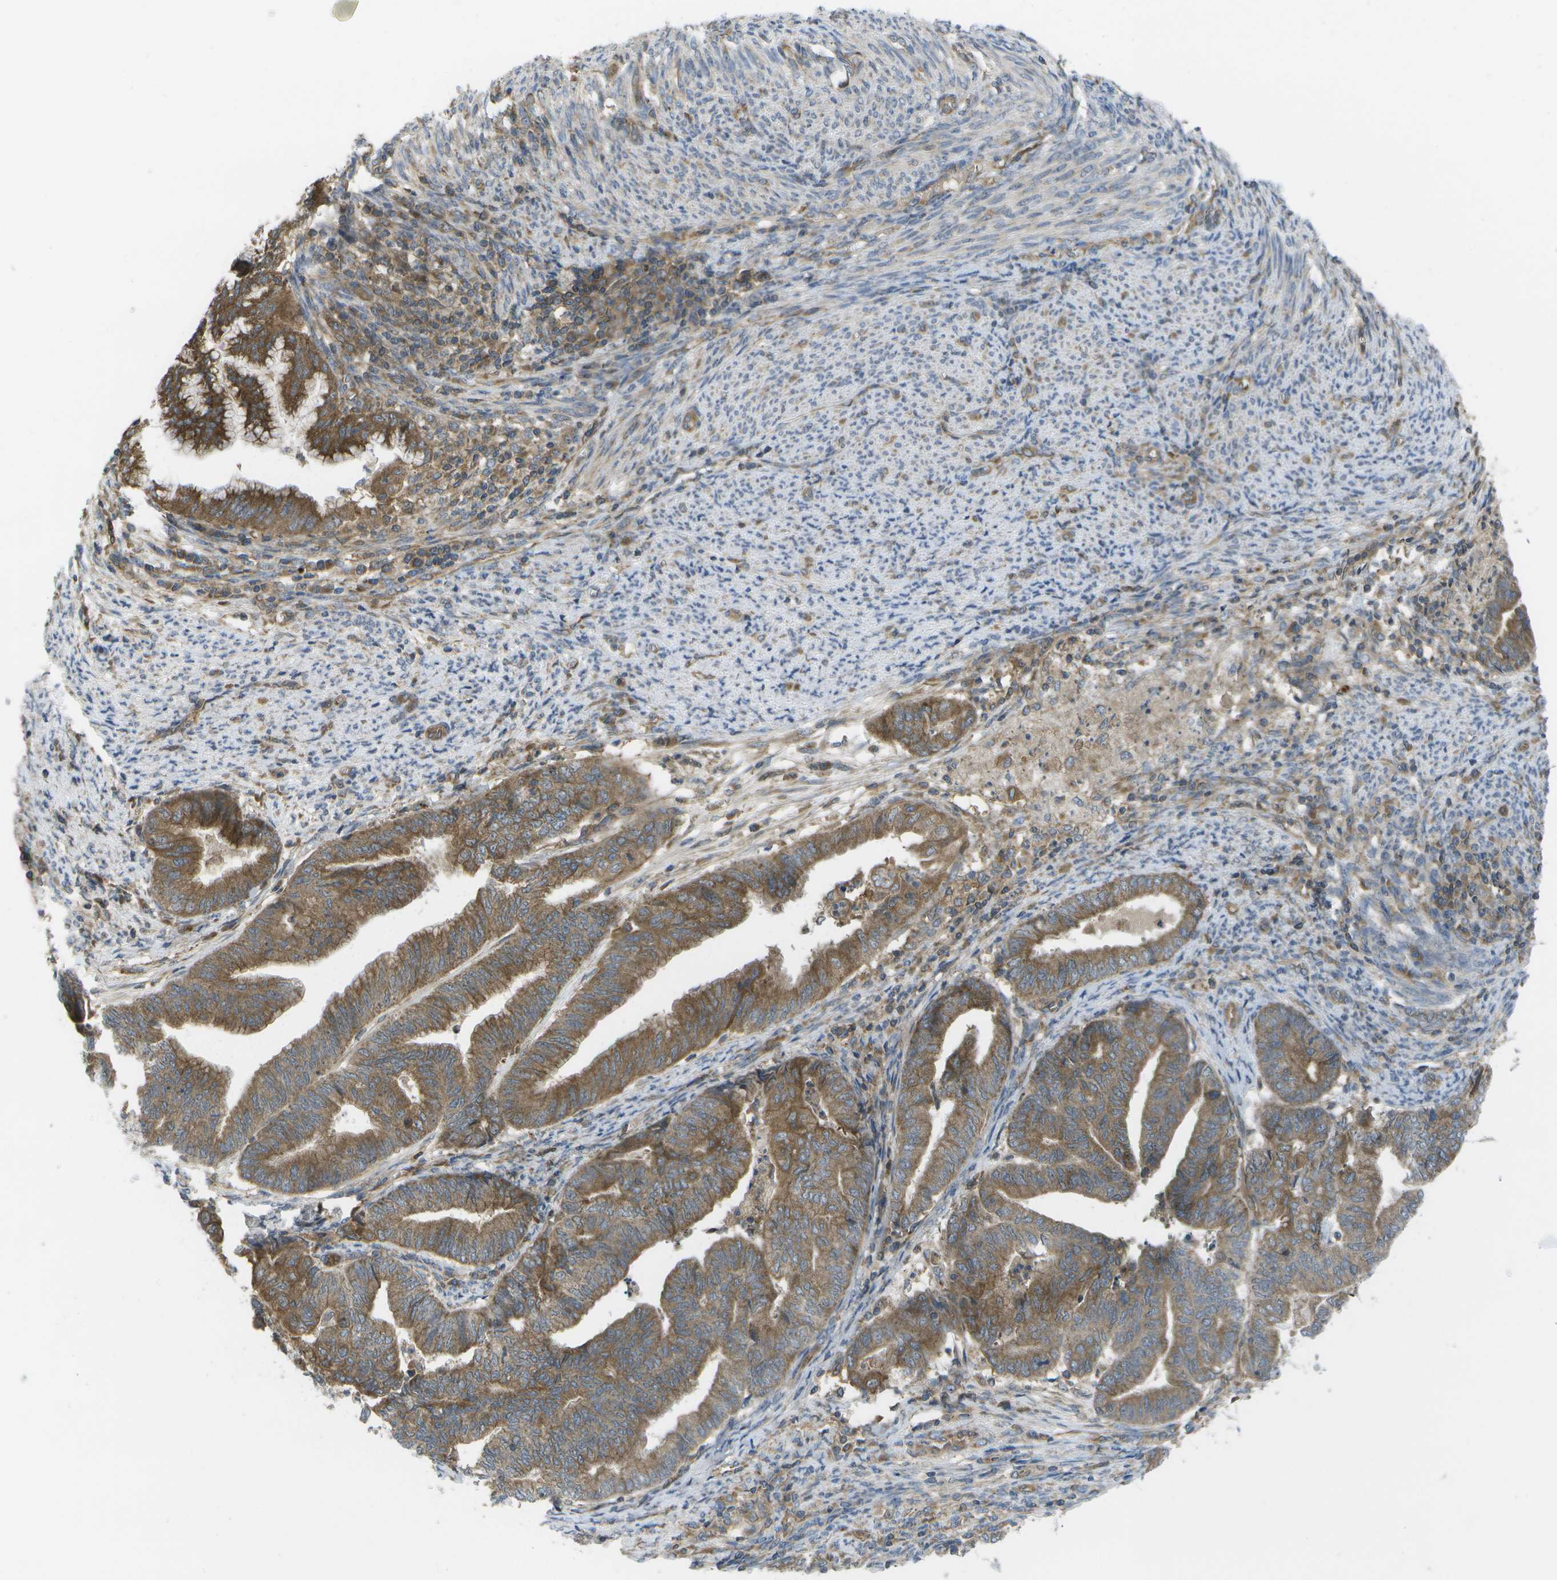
{"staining": {"intensity": "moderate", "quantity": ">75%", "location": "cytoplasmic/membranous"}, "tissue": "endometrial cancer", "cell_type": "Tumor cells", "image_type": "cancer", "snomed": [{"axis": "morphology", "description": "Adenocarcinoma, NOS"}, {"axis": "topography", "description": "Endometrium"}], "caption": "Immunohistochemistry of endometrial cancer (adenocarcinoma) demonstrates medium levels of moderate cytoplasmic/membranous expression in approximately >75% of tumor cells. Nuclei are stained in blue.", "gene": "DPM3", "patient": {"sex": "female", "age": 79}}